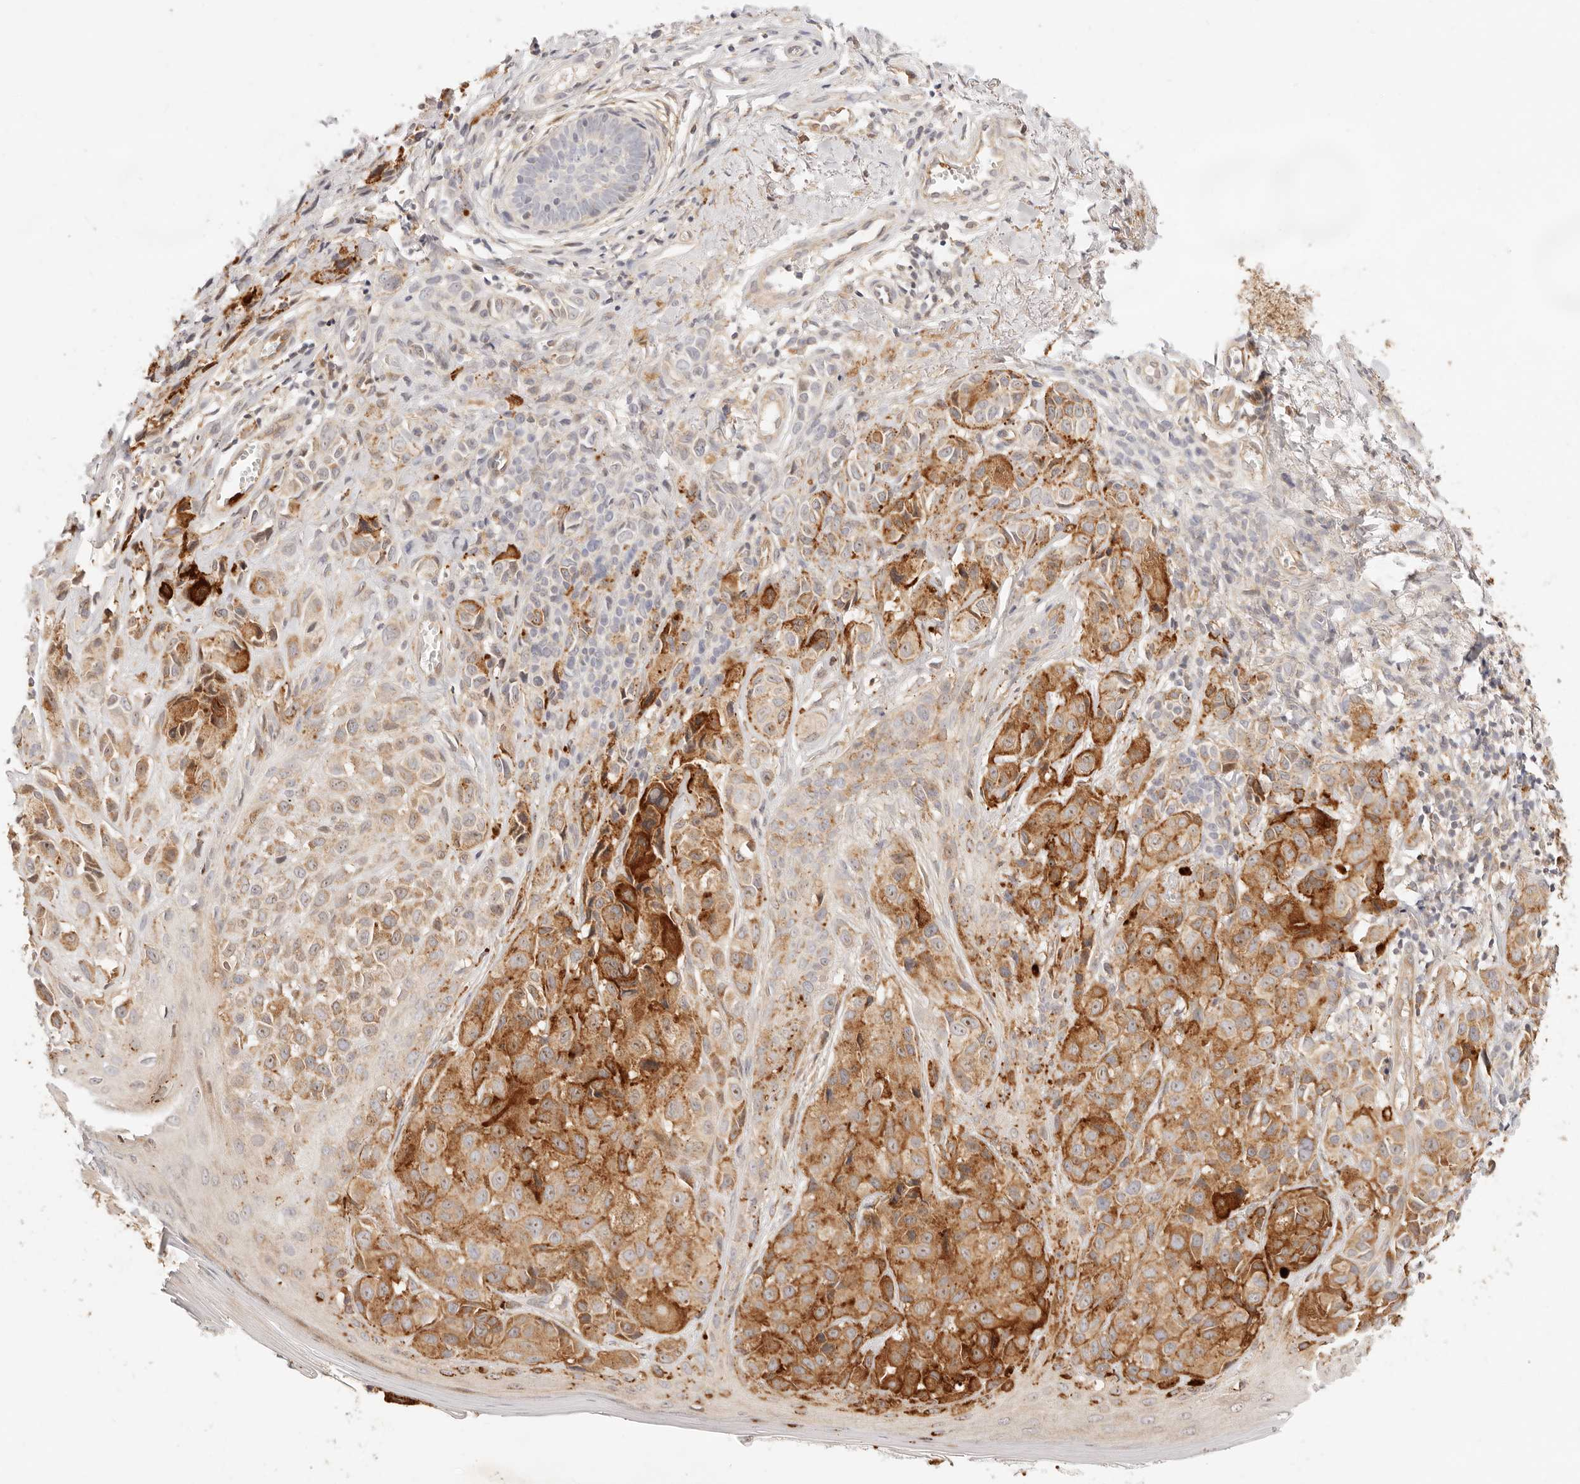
{"staining": {"intensity": "moderate", "quantity": "25%-75%", "location": "cytoplasmic/membranous"}, "tissue": "melanoma", "cell_type": "Tumor cells", "image_type": "cancer", "snomed": [{"axis": "morphology", "description": "Malignant melanoma, NOS"}, {"axis": "topography", "description": "Skin"}], "caption": "An immunohistochemistry (IHC) micrograph of neoplastic tissue is shown. Protein staining in brown shows moderate cytoplasmic/membranous positivity in melanoma within tumor cells.", "gene": "UBXN10", "patient": {"sex": "female", "age": 58}}